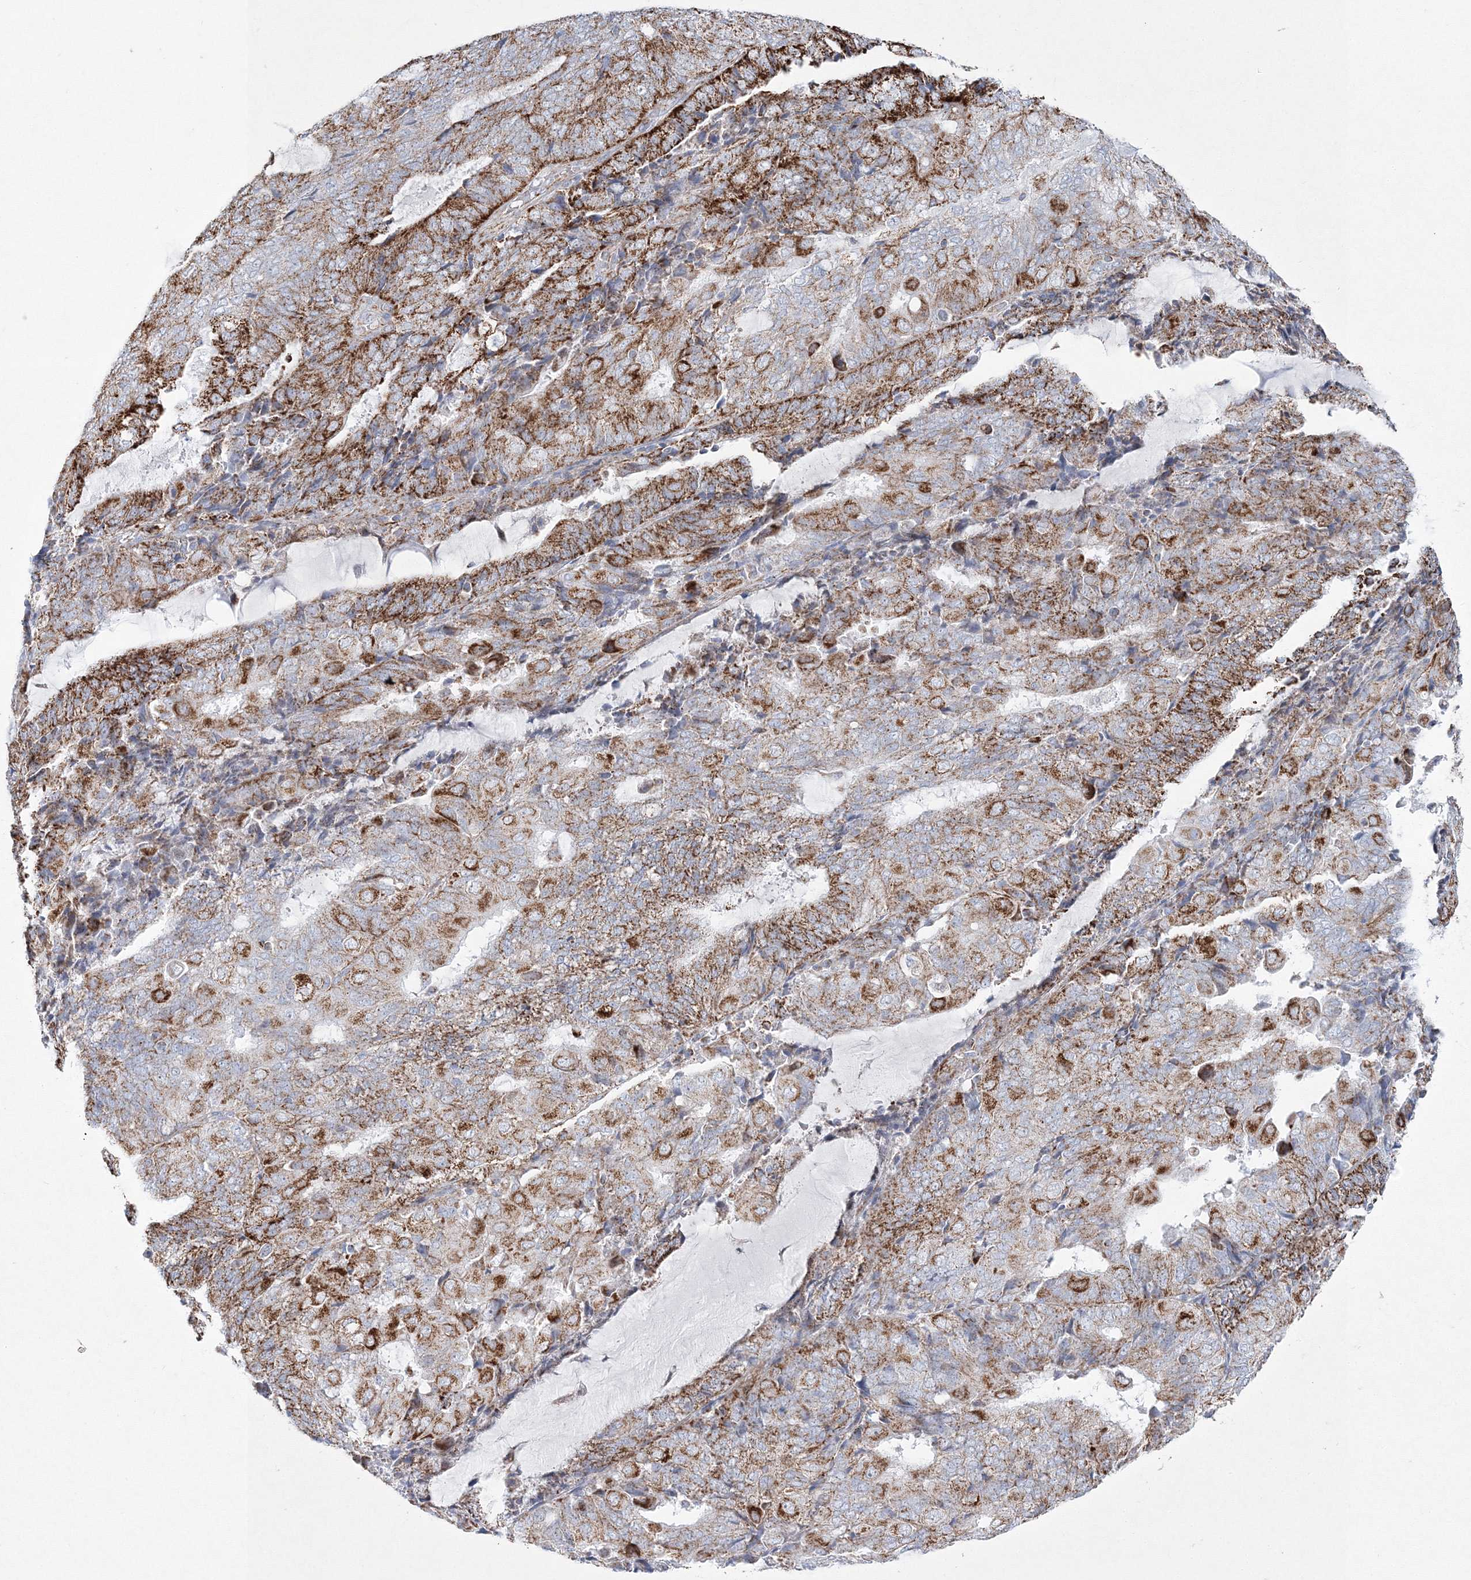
{"staining": {"intensity": "strong", "quantity": ">75%", "location": "cytoplasmic/membranous"}, "tissue": "endometrial cancer", "cell_type": "Tumor cells", "image_type": "cancer", "snomed": [{"axis": "morphology", "description": "Adenocarcinoma, NOS"}, {"axis": "topography", "description": "Endometrium"}], "caption": "Immunohistochemistry (IHC) (DAB) staining of adenocarcinoma (endometrial) shows strong cytoplasmic/membranous protein staining in about >75% of tumor cells. (DAB (3,3'-diaminobenzidine) IHC with brightfield microscopy, high magnification).", "gene": "HIBCH", "patient": {"sex": "female", "age": 81}}